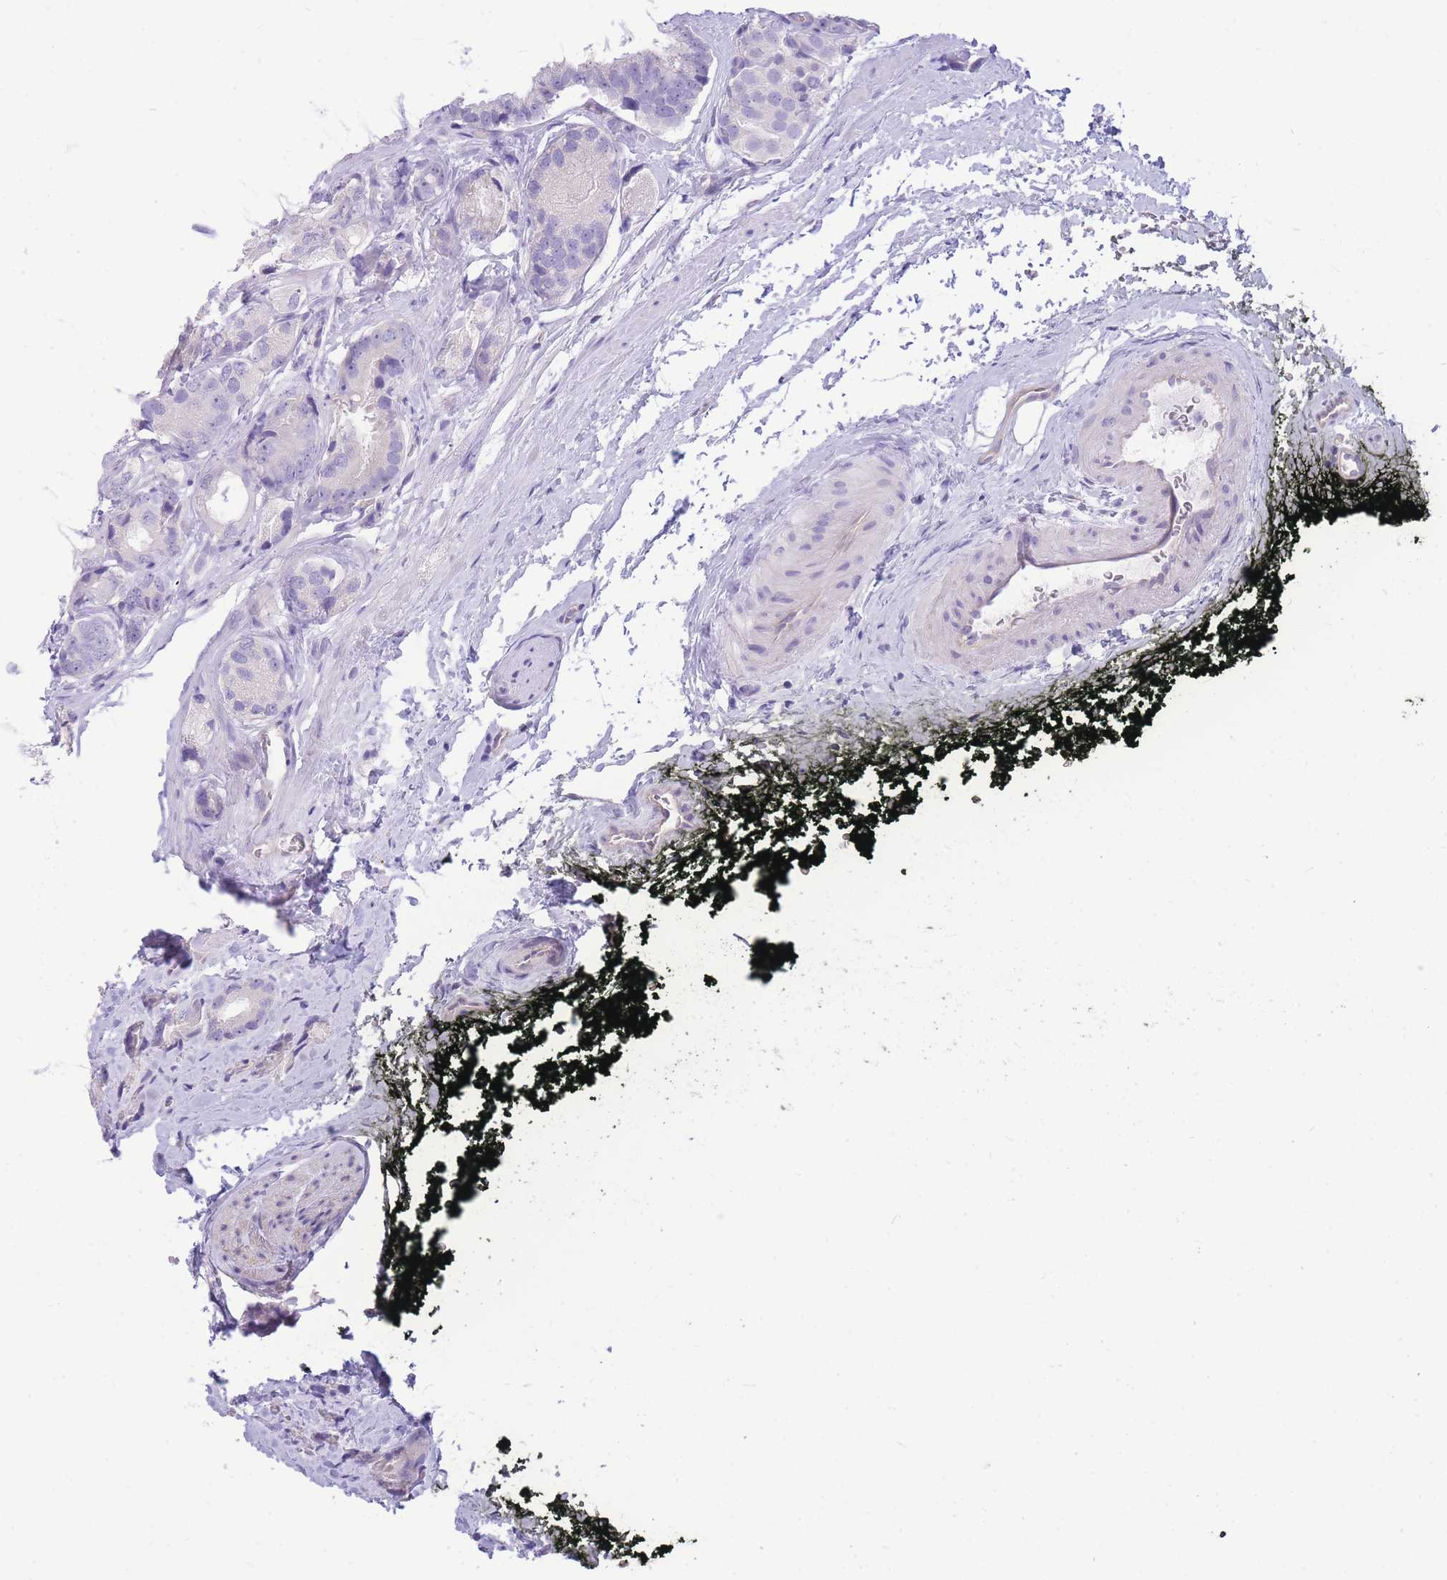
{"staining": {"intensity": "negative", "quantity": "none", "location": "none"}, "tissue": "prostate cancer", "cell_type": "Tumor cells", "image_type": "cancer", "snomed": [{"axis": "morphology", "description": "Adenocarcinoma, High grade"}, {"axis": "topography", "description": "Prostate"}], "caption": "The photomicrograph exhibits no significant staining in tumor cells of prostate high-grade adenocarcinoma.", "gene": "ZNF311", "patient": {"sex": "male", "age": 71}}